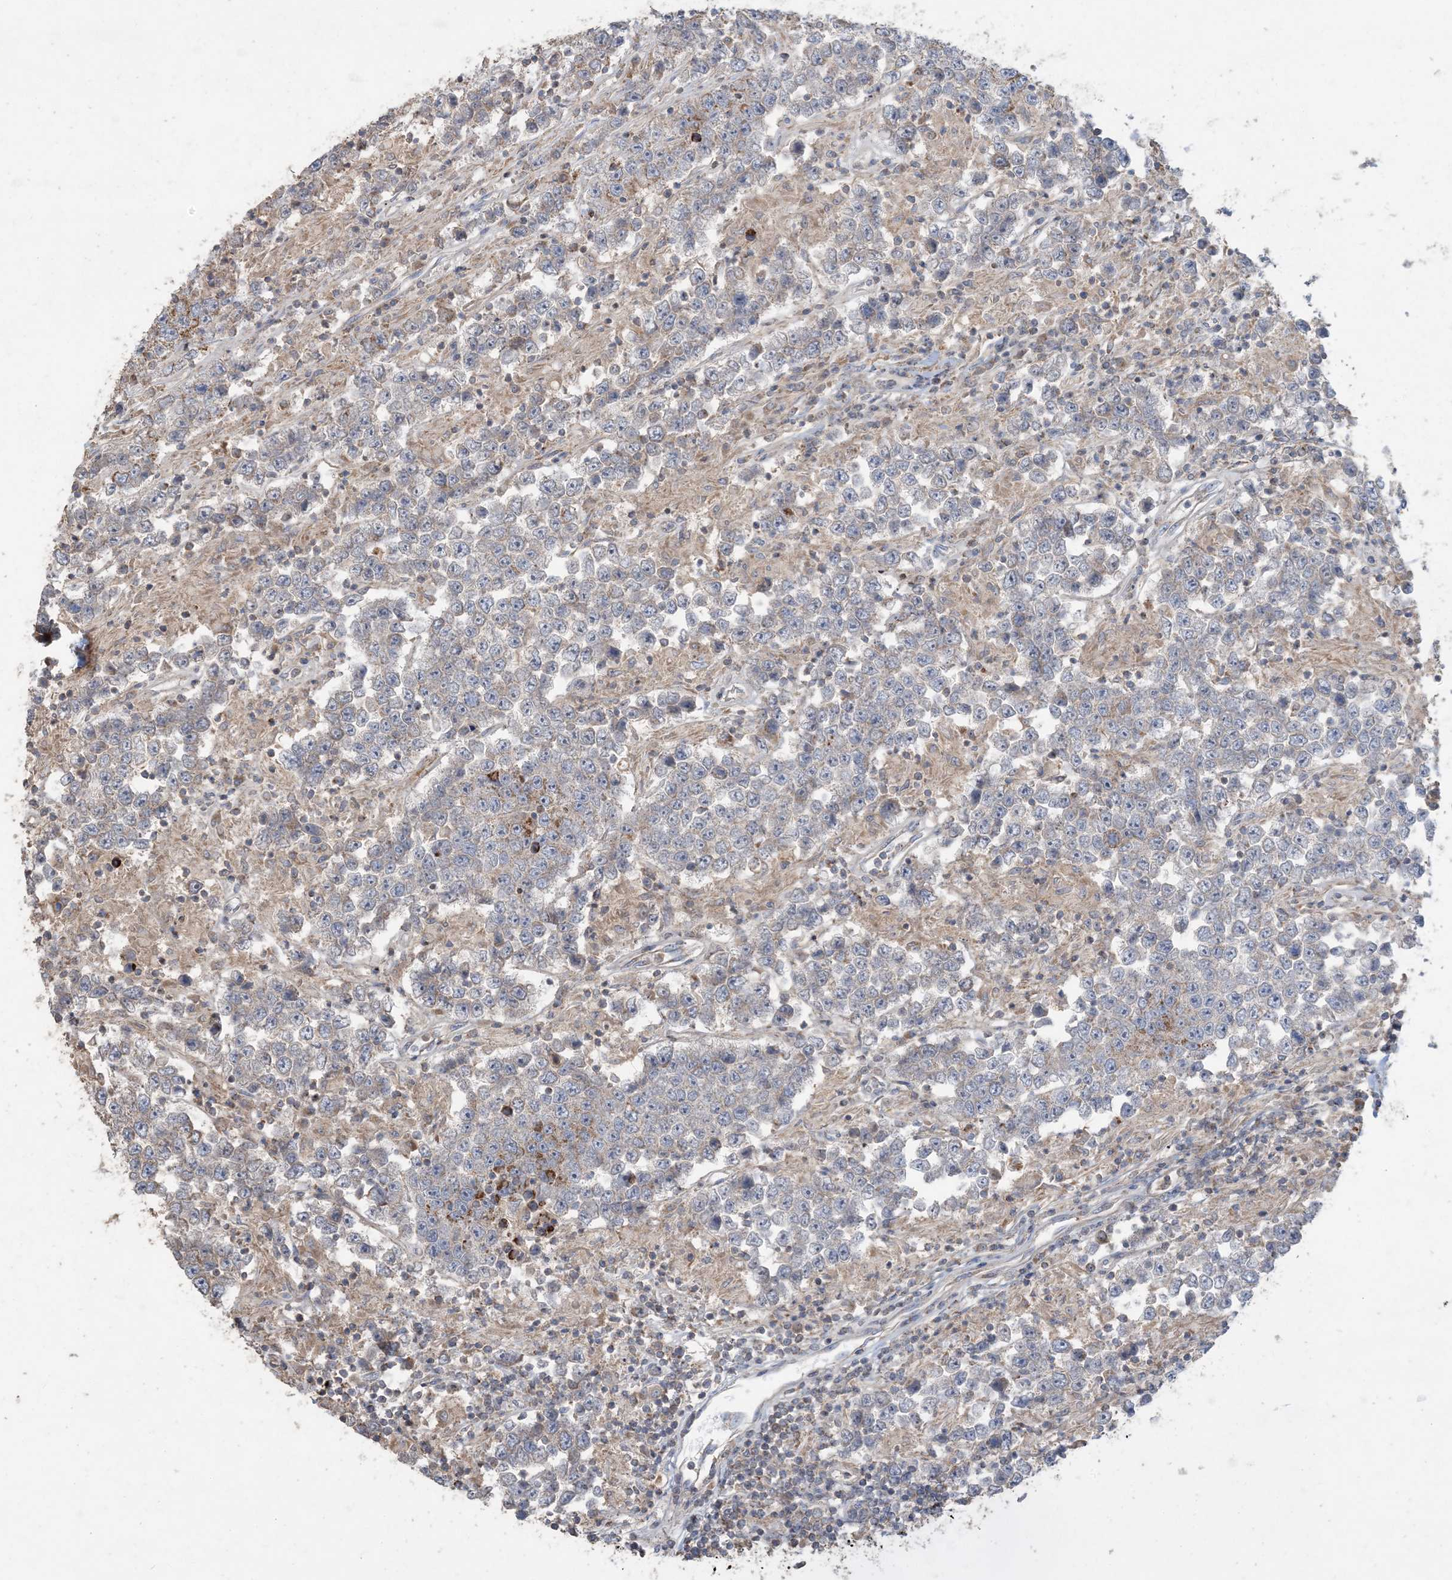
{"staining": {"intensity": "negative", "quantity": "none", "location": "none"}, "tissue": "testis cancer", "cell_type": "Tumor cells", "image_type": "cancer", "snomed": [{"axis": "morphology", "description": "Normal tissue, NOS"}, {"axis": "morphology", "description": "Urothelial carcinoma, High grade"}, {"axis": "morphology", "description": "Seminoma, NOS"}, {"axis": "morphology", "description": "Carcinoma, Embryonal, NOS"}, {"axis": "topography", "description": "Urinary bladder"}, {"axis": "topography", "description": "Testis"}], "caption": "Tumor cells show no significant staining in testis cancer.", "gene": "ECHDC1", "patient": {"sex": "male", "age": 41}}